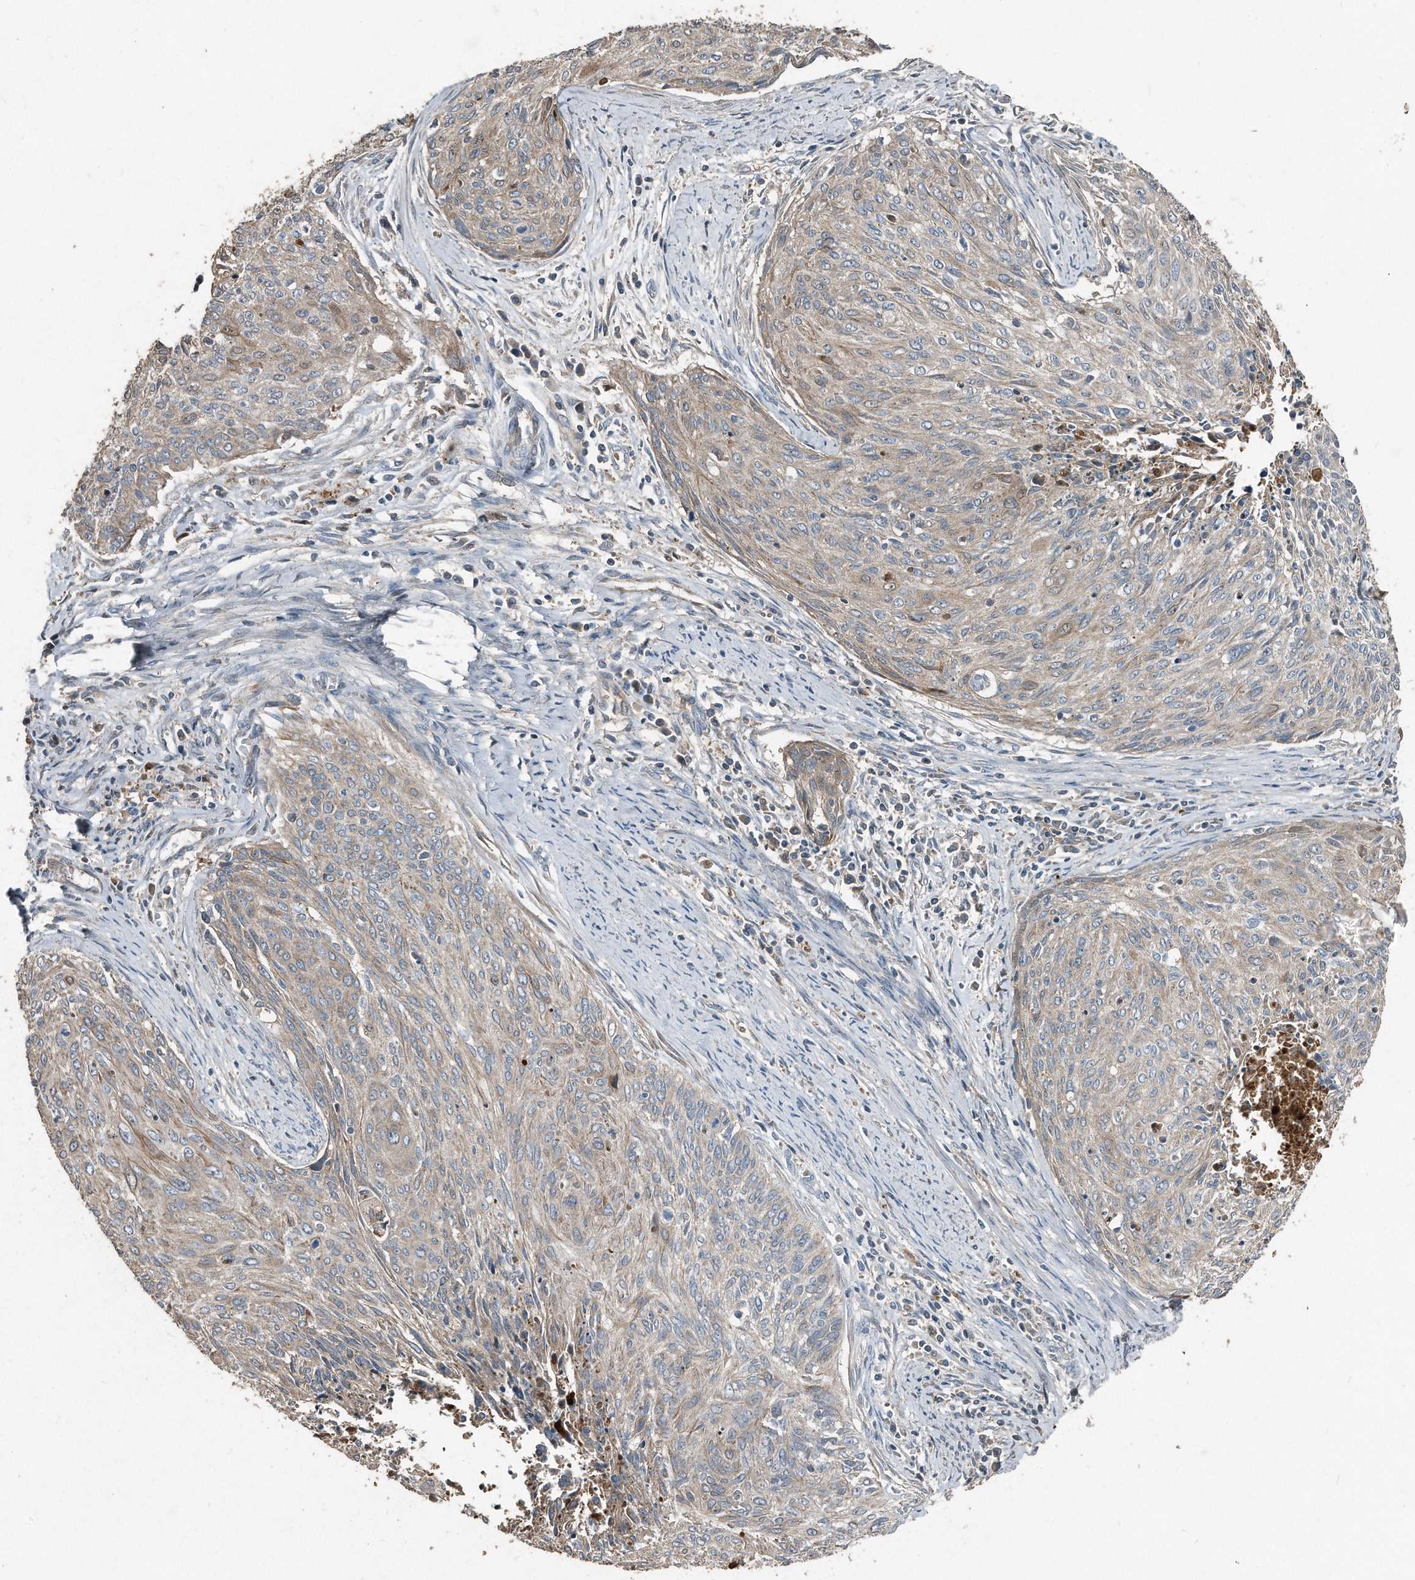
{"staining": {"intensity": "weak", "quantity": "25%-75%", "location": "cytoplasmic/membranous"}, "tissue": "cervical cancer", "cell_type": "Tumor cells", "image_type": "cancer", "snomed": [{"axis": "morphology", "description": "Squamous cell carcinoma, NOS"}, {"axis": "topography", "description": "Cervix"}], "caption": "Immunohistochemical staining of cervical squamous cell carcinoma displays weak cytoplasmic/membranous protein expression in about 25%-75% of tumor cells. (DAB IHC with brightfield microscopy, high magnification).", "gene": "C9", "patient": {"sex": "female", "age": 55}}